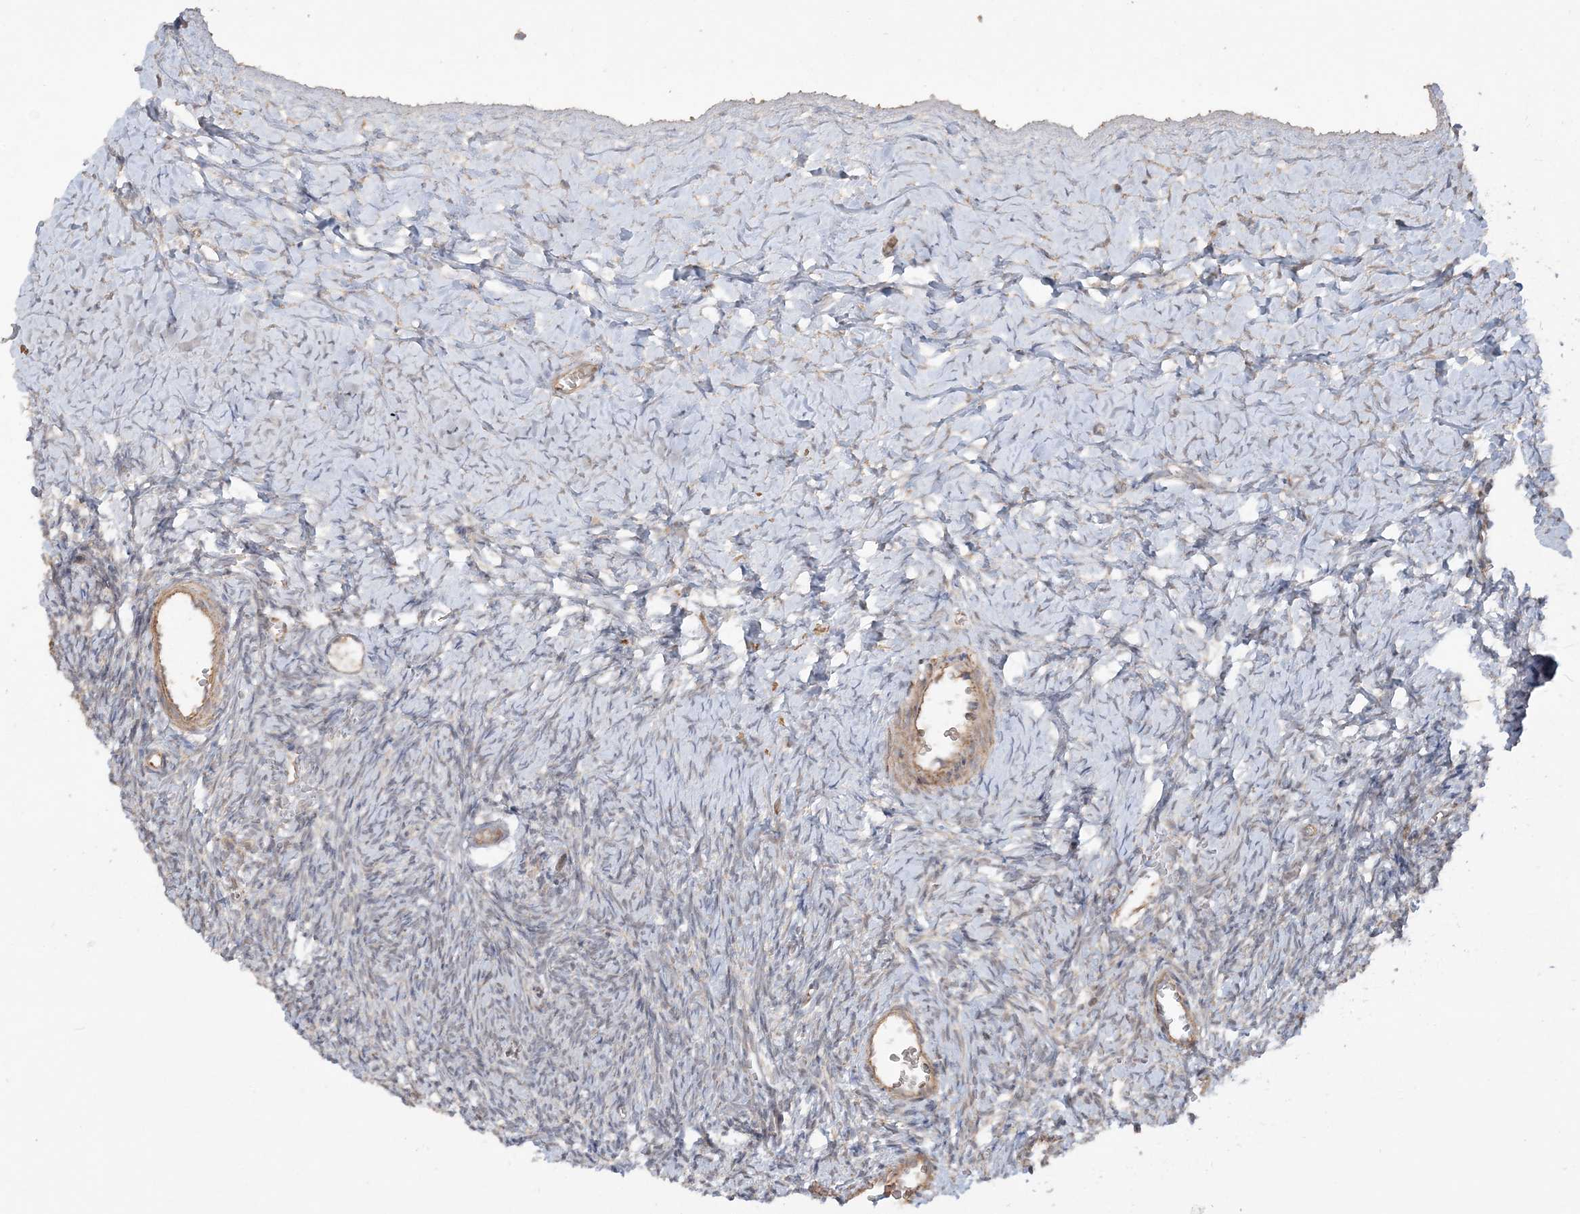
{"staining": {"intensity": "moderate", "quantity": ">75%", "location": "cytoplasmic/membranous,nuclear"}, "tissue": "ovary", "cell_type": "Follicle cells", "image_type": "normal", "snomed": [{"axis": "morphology", "description": "Normal tissue, NOS"}, {"axis": "morphology", "description": "Developmental malformation"}, {"axis": "topography", "description": "Ovary"}], "caption": "Immunohistochemical staining of benign ovary displays >75% levels of moderate cytoplasmic/membranous,nuclear protein expression in approximately >75% of follicle cells. The staining was performed using DAB, with brown indicating positive protein expression. Nuclei are stained blue with hematoxylin.", "gene": "SCLT1", "patient": {"sex": "female", "age": 39}}